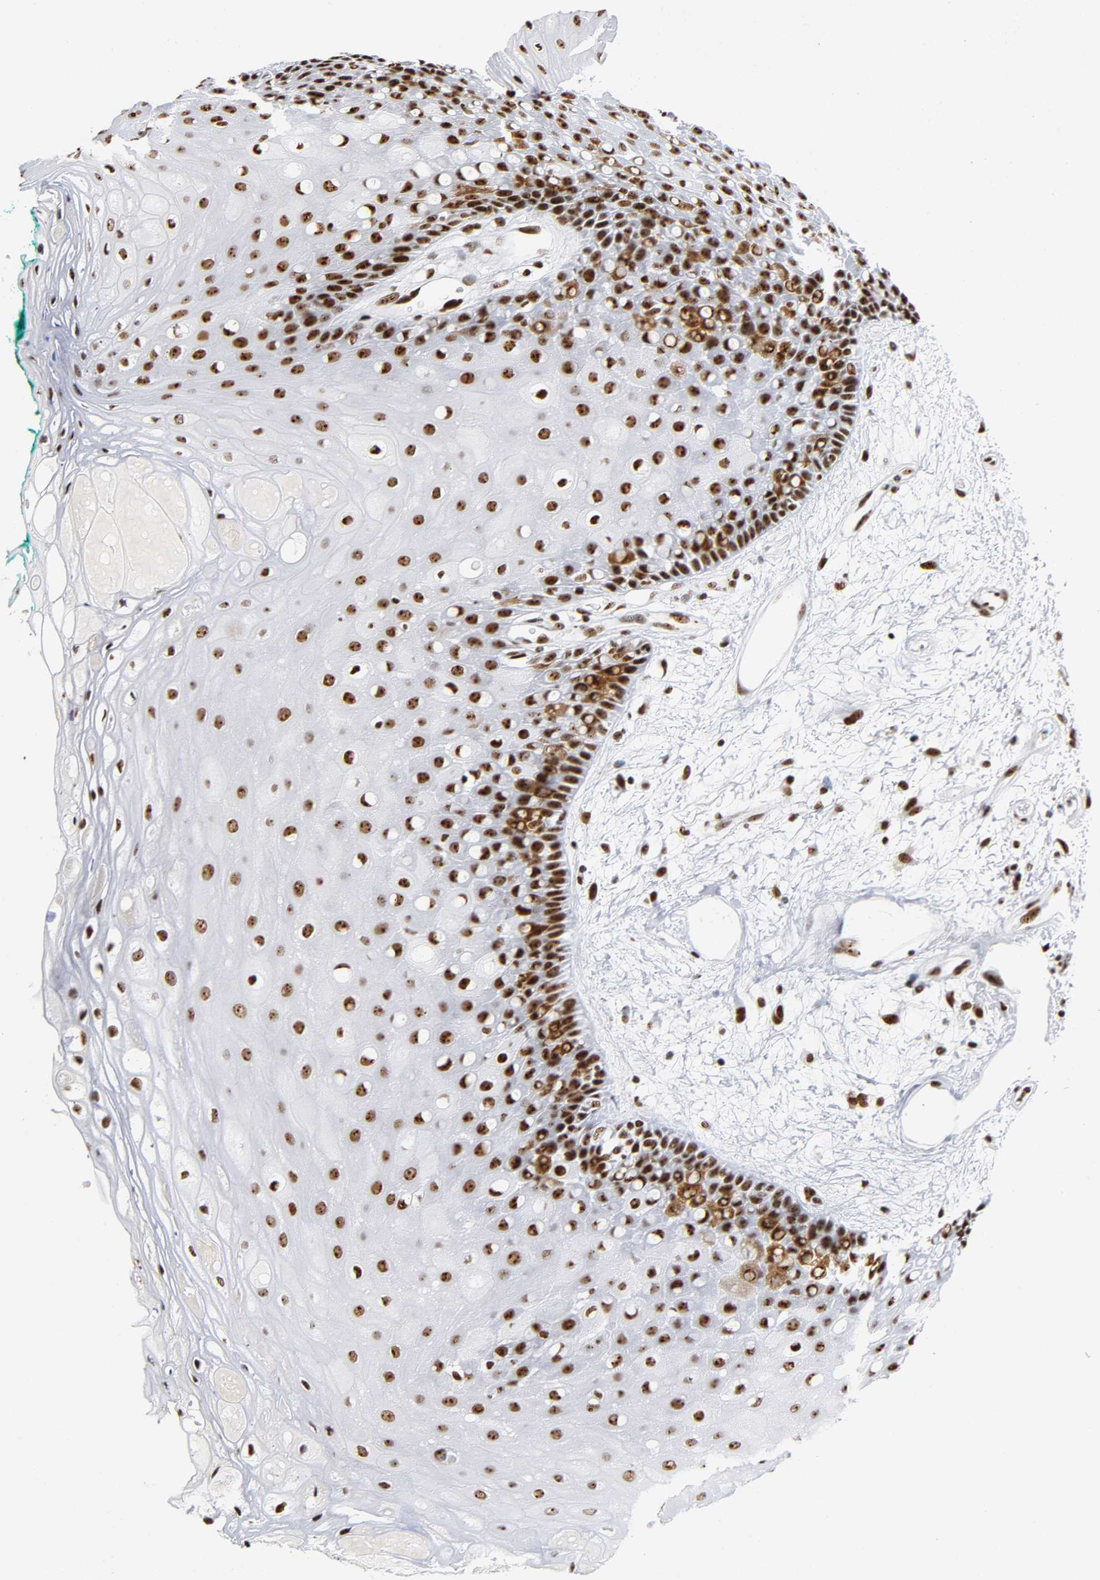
{"staining": {"intensity": "strong", "quantity": ">75%", "location": "nuclear"}, "tissue": "oral mucosa", "cell_type": "Squamous epithelial cells", "image_type": "normal", "snomed": [{"axis": "morphology", "description": "Normal tissue, NOS"}, {"axis": "morphology", "description": "Squamous cell carcinoma, NOS"}, {"axis": "topography", "description": "Skeletal muscle"}, {"axis": "topography", "description": "Oral tissue"}, {"axis": "topography", "description": "Head-Neck"}], "caption": "Immunohistochemical staining of benign human oral mucosa exhibits >75% levels of strong nuclear protein expression in approximately >75% of squamous epithelial cells.", "gene": "UBTF", "patient": {"sex": "female", "age": 84}}